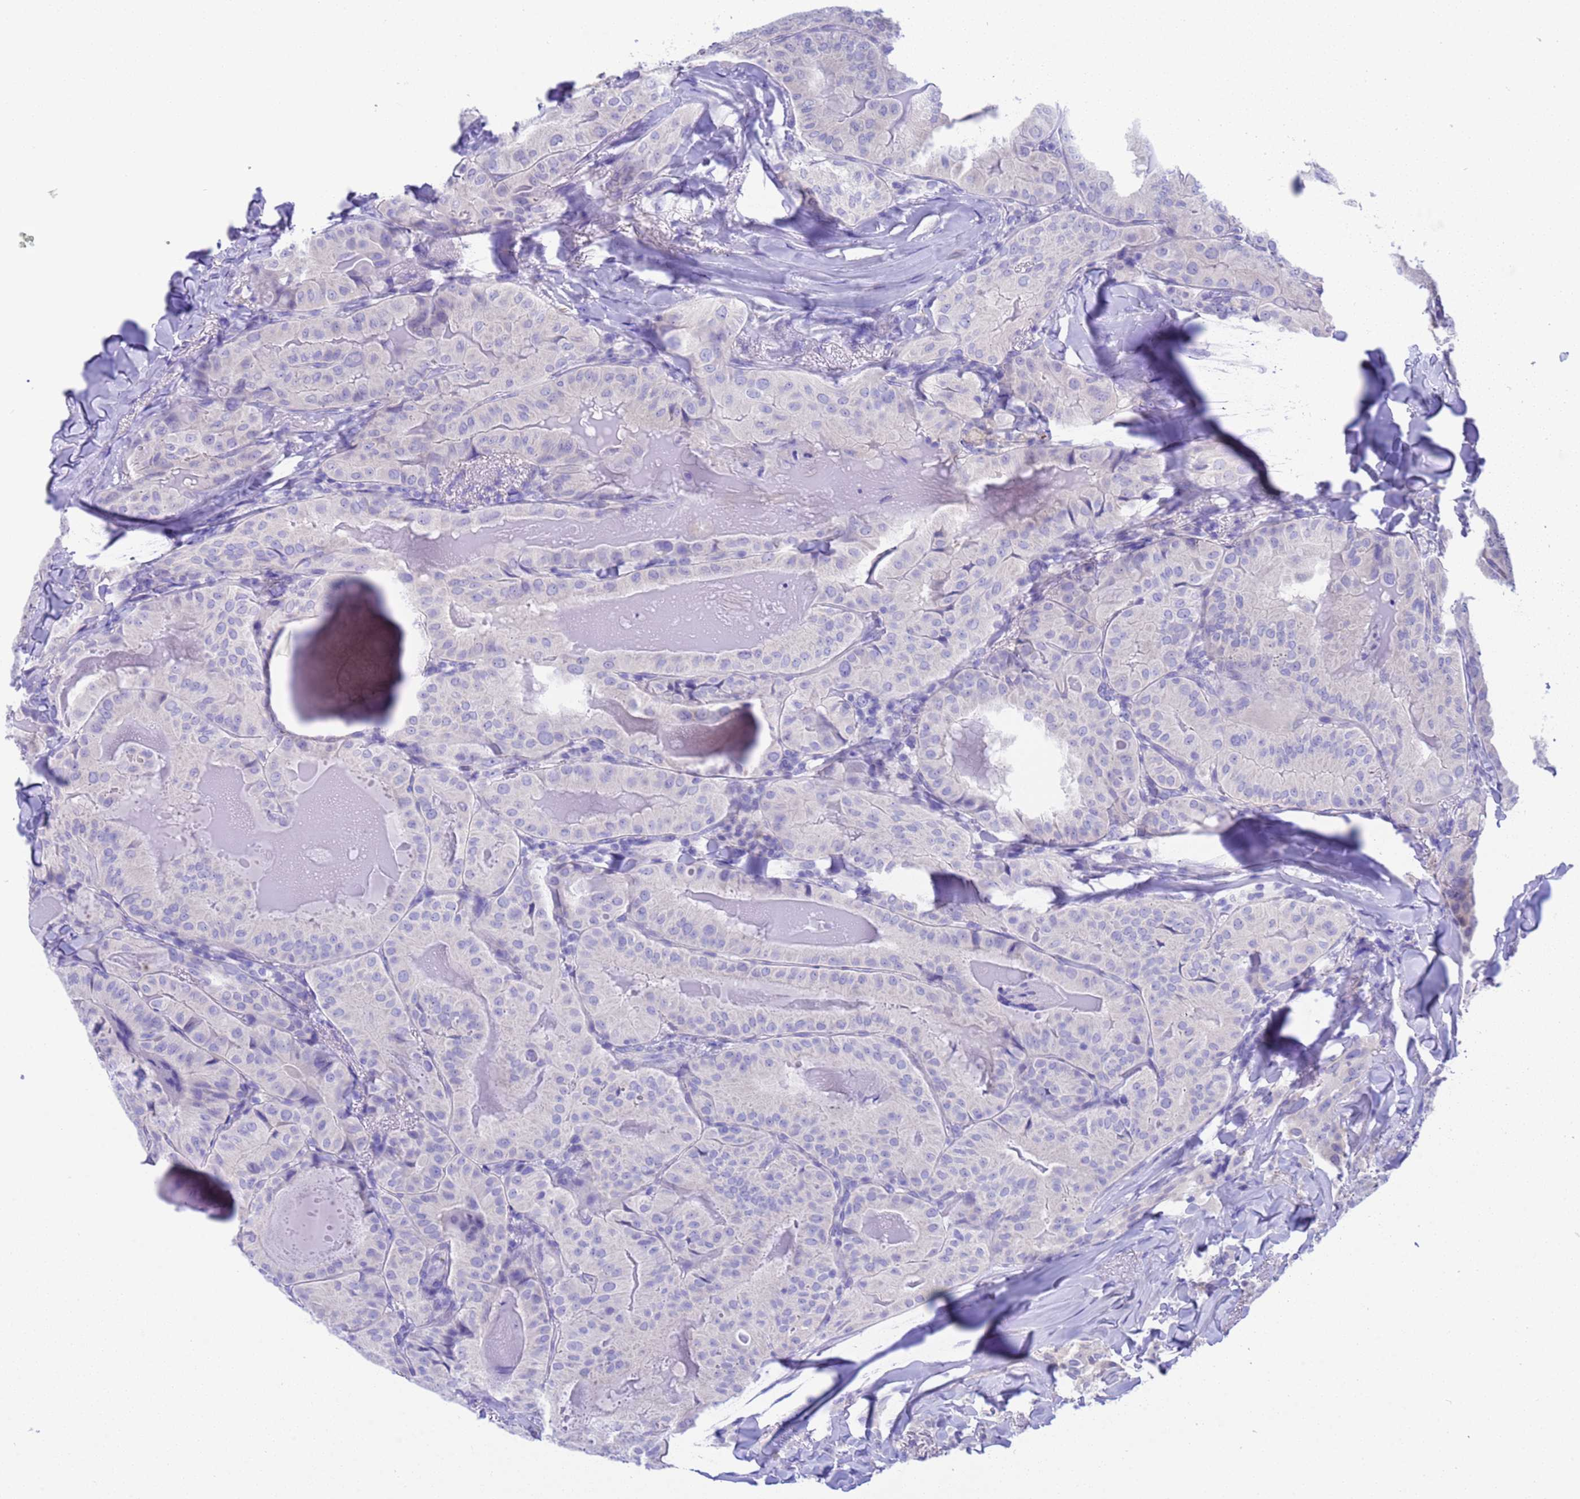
{"staining": {"intensity": "negative", "quantity": "none", "location": "none"}, "tissue": "thyroid cancer", "cell_type": "Tumor cells", "image_type": "cancer", "snomed": [{"axis": "morphology", "description": "Papillary adenocarcinoma, NOS"}, {"axis": "topography", "description": "Thyroid gland"}], "caption": "High power microscopy image of an IHC image of papillary adenocarcinoma (thyroid), revealing no significant positivity in tumor cells. (DAB immunohistochemistry visualized using brightfield microscopy, high magnification).", "gene": "USP38", "patient": {"sex": "female", "age": 68}}